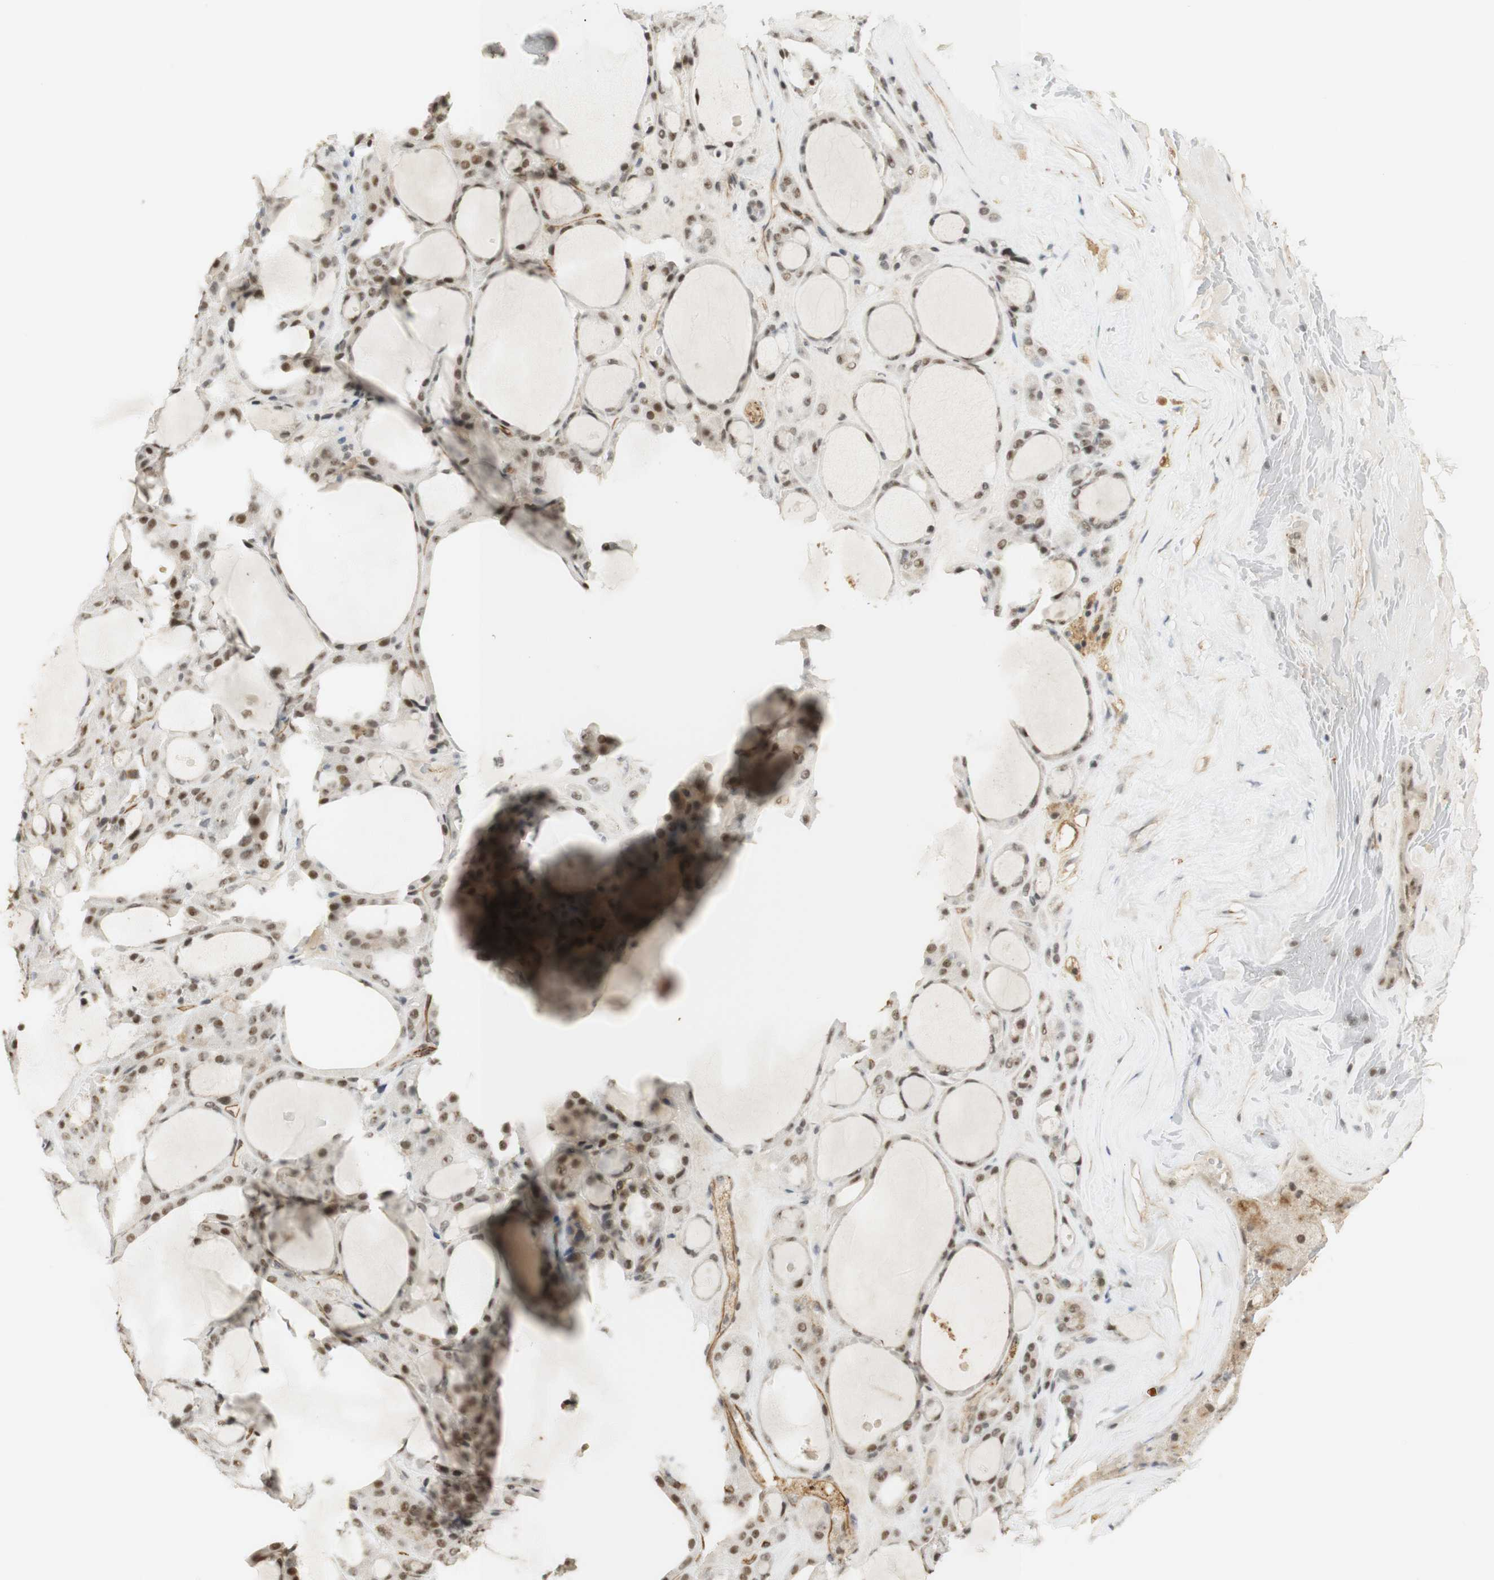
{"staining": {"intensity": "moderate", "quantity": ">75%", "location": "nuclear"}, "tissue": "thyroid gland", "cell_type": "Glandular cells", "image_type": "normal", "snomed": [{"axis": "morphology", "description": "Normal tissue, NOS"}, {"axis": "morphology", "description": "Carcinoma, NOS"}, {"axis": "topography", "description": "Thyroid gland"}], "caption": "Immunohistochemical staining of normal human thyroid gland shows moderate nuclear protein positivity in about >75% of glandular cells.", "gene": "IRF1", "patient": {"sex": "female", "age": 86}}